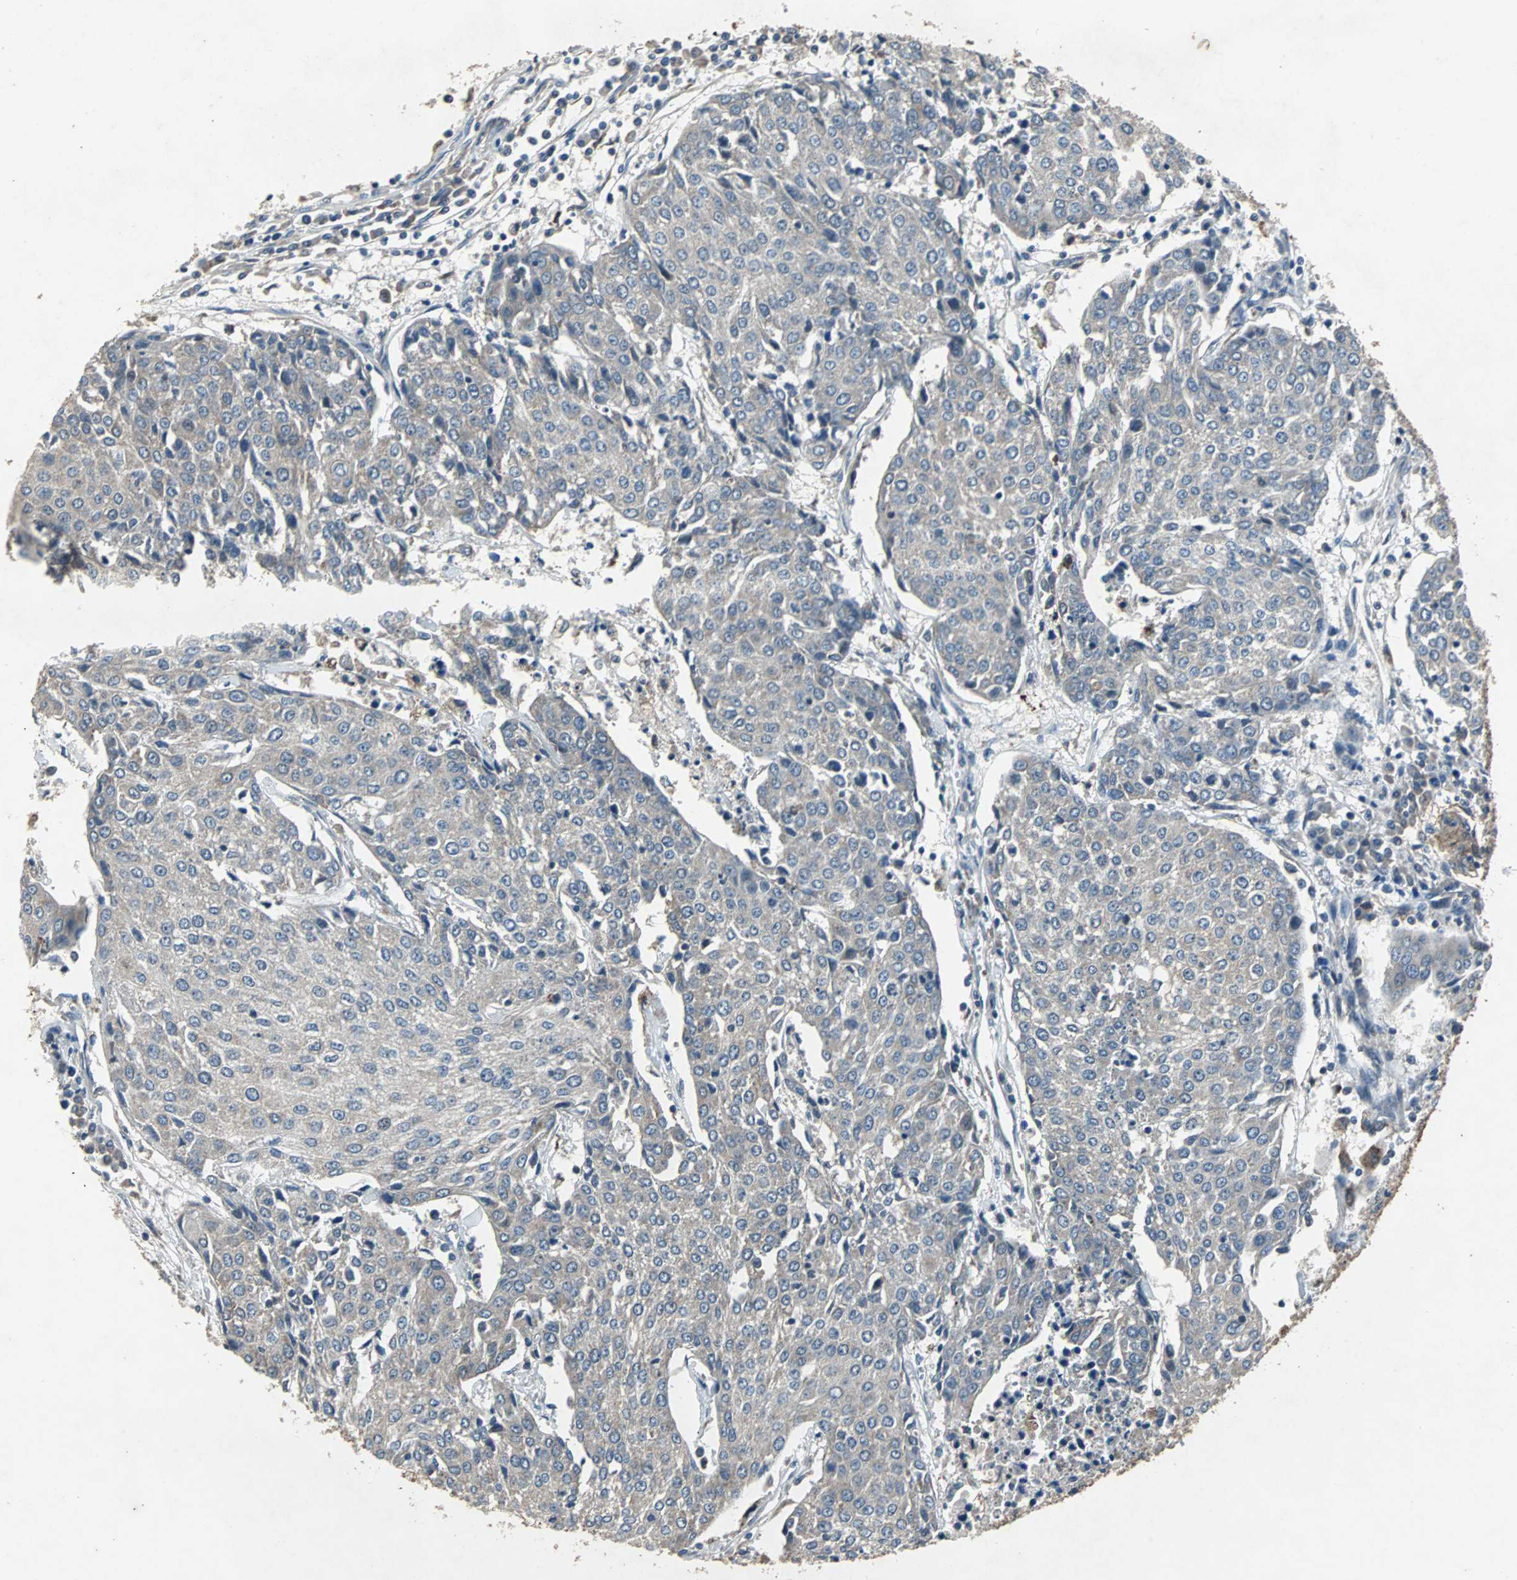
{"staining": {"intensity": "weak", "quantity": "25%-75%", "location": "cytoplasmic/membranous"}, "tissue": "urothelial cancer", "cell_type": "Tumor cells", "image_type": "cancer", "snomed": [{"axis": "morphology", "description": "Urothelial carcinoma, High grade"}, {"axis": "topography", "description": "Urinary bladder"}], "caption": "Protein staining exhibits weak cytoplasmic/membranous staining in about 25%-75% of tumor cells in urothelial cancer. (DAB IHC, brown staining for protein, blue staining for nuclei).", "gene": "SOS1", "patient": {"sex": "female", "age": 85}}